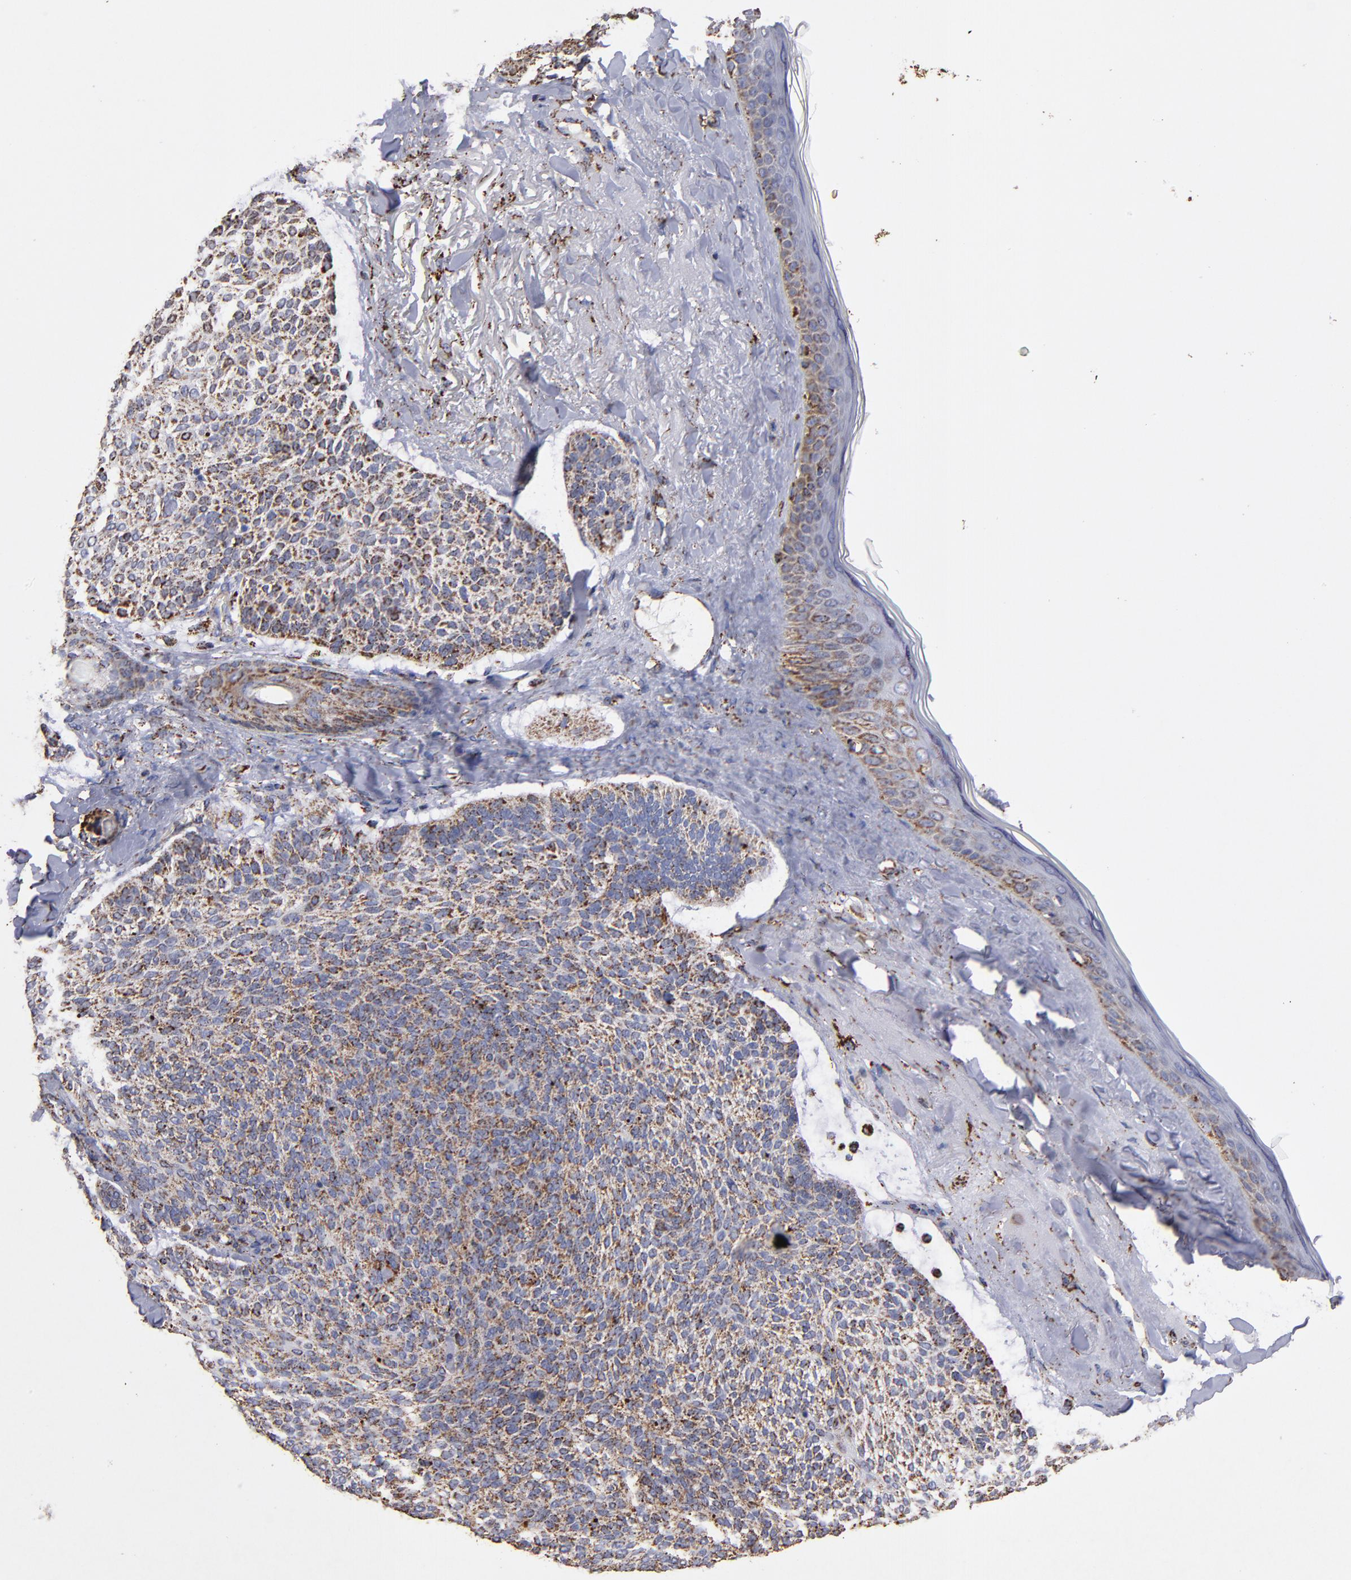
{"staining": {"intensity": "moderate", "quantity": ">75%", "location": "cytoplasmic/membranous"}, "tissue": "skin cancer", "cell_type": "Tumor cells", "image_type": "cancer", "snomed": [{"axis": "morphology", "description": "Normal tissue, NOS"}, {"axis": "morphology", "description": "Basal cell carcinoma"}, {"axis": "topography", "description": "Skin"}], "caption": "Skin basal cell carcinoma tissue displays moderate cytoplasmic/membranous staining in about >75% of tumor cells", "gene": "SOD2", "patient": {"sex": "female", "age": 70}}